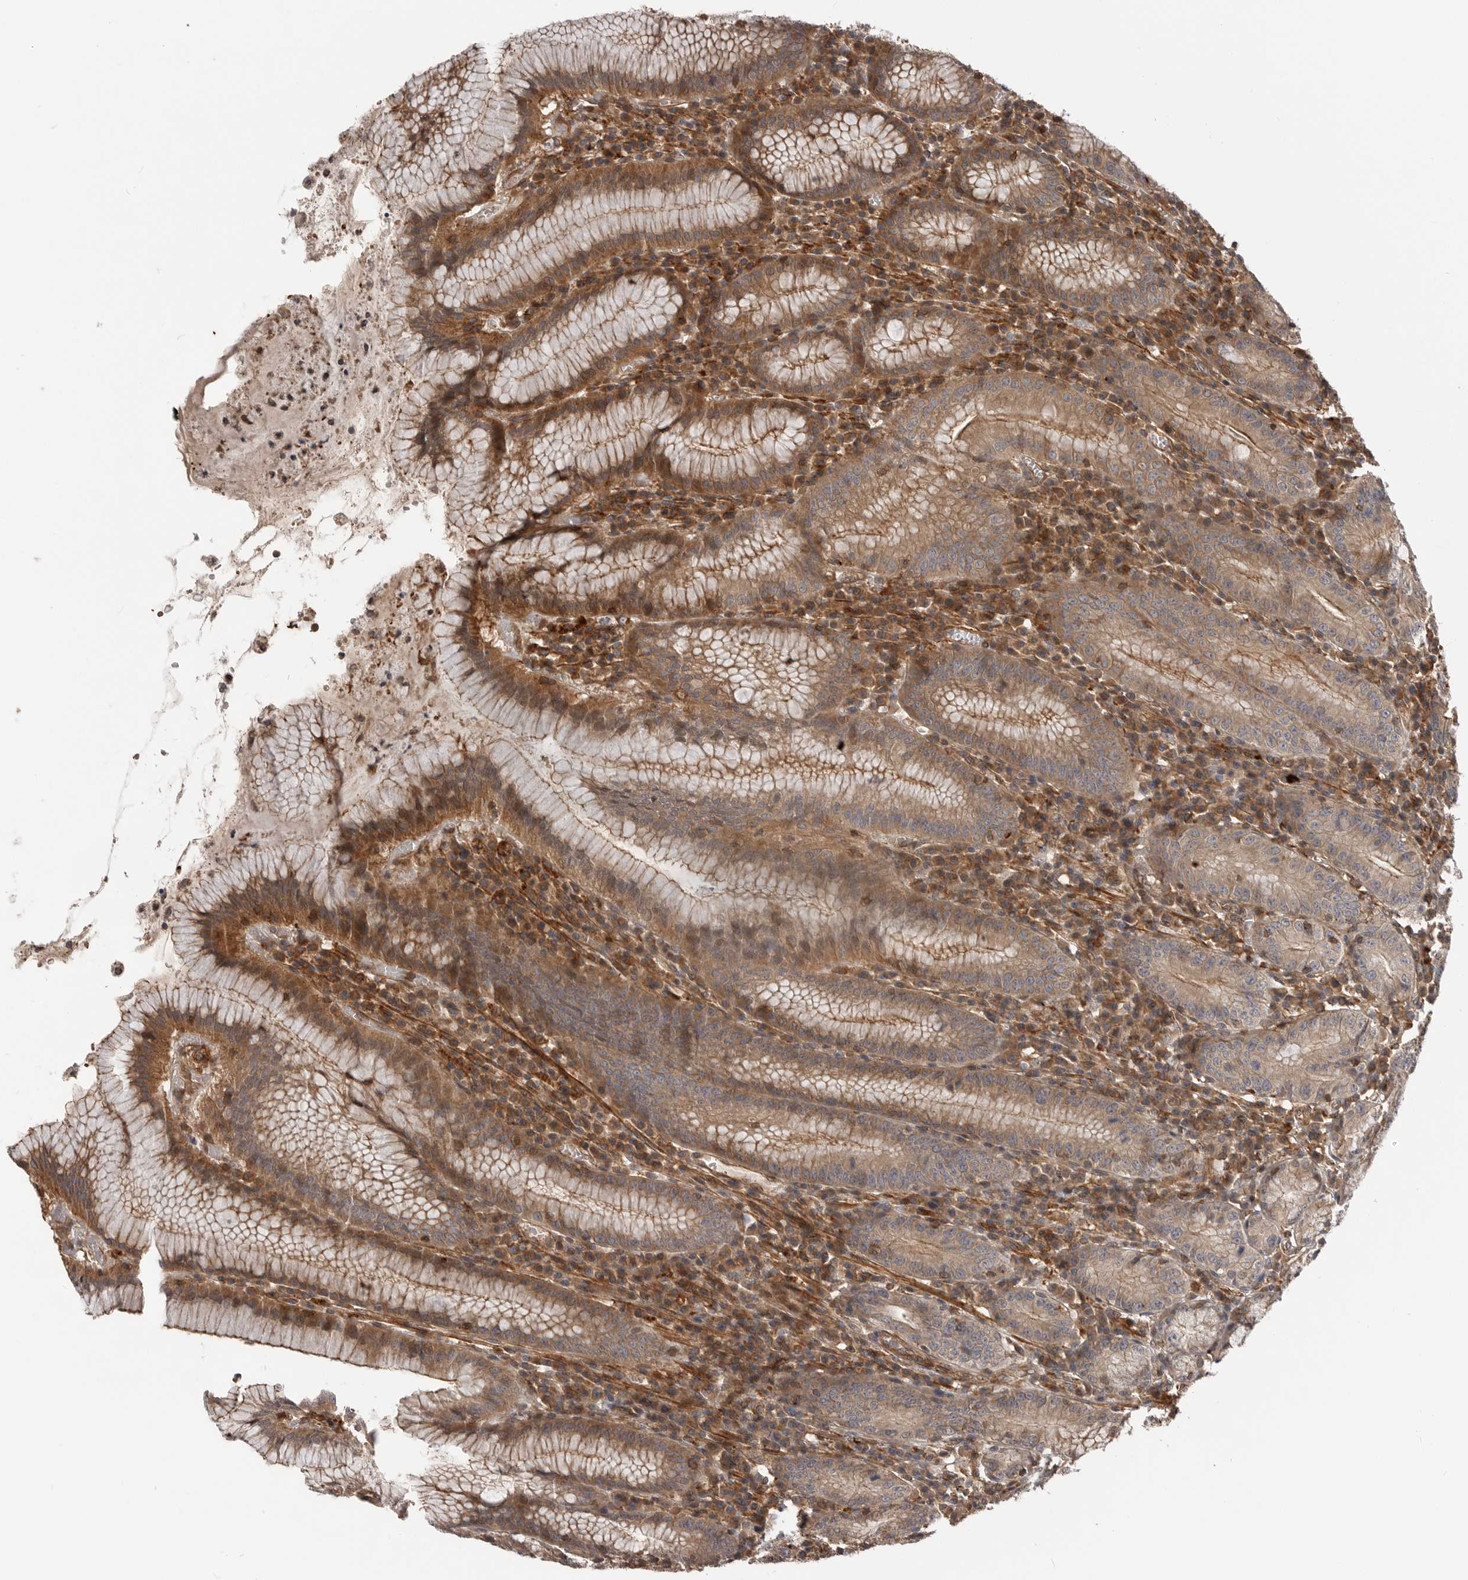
{"staining": {"intensity": "moderate", "quantity": ">75%", "location": "cytoplasmic/membranous"}, "tissue": "stomach", "cell_type": "Glandular cells", "image_type": "normal", "snomed": [{"axis": "morphology", "description": "Normal tissue, NOS"}, {"axis": "topography", "description": "Stomach"}], "caption": "DAB immunohistochemical staining of benign stomach demonstrates moderate cytoplasmic/membranous protein positivity in about >75% of glandular cells. The protein is shown in brown color, while the nuclei are stained blue.", "gene": "TRIM56", "patient": {"sex": "male", "age": 55}}